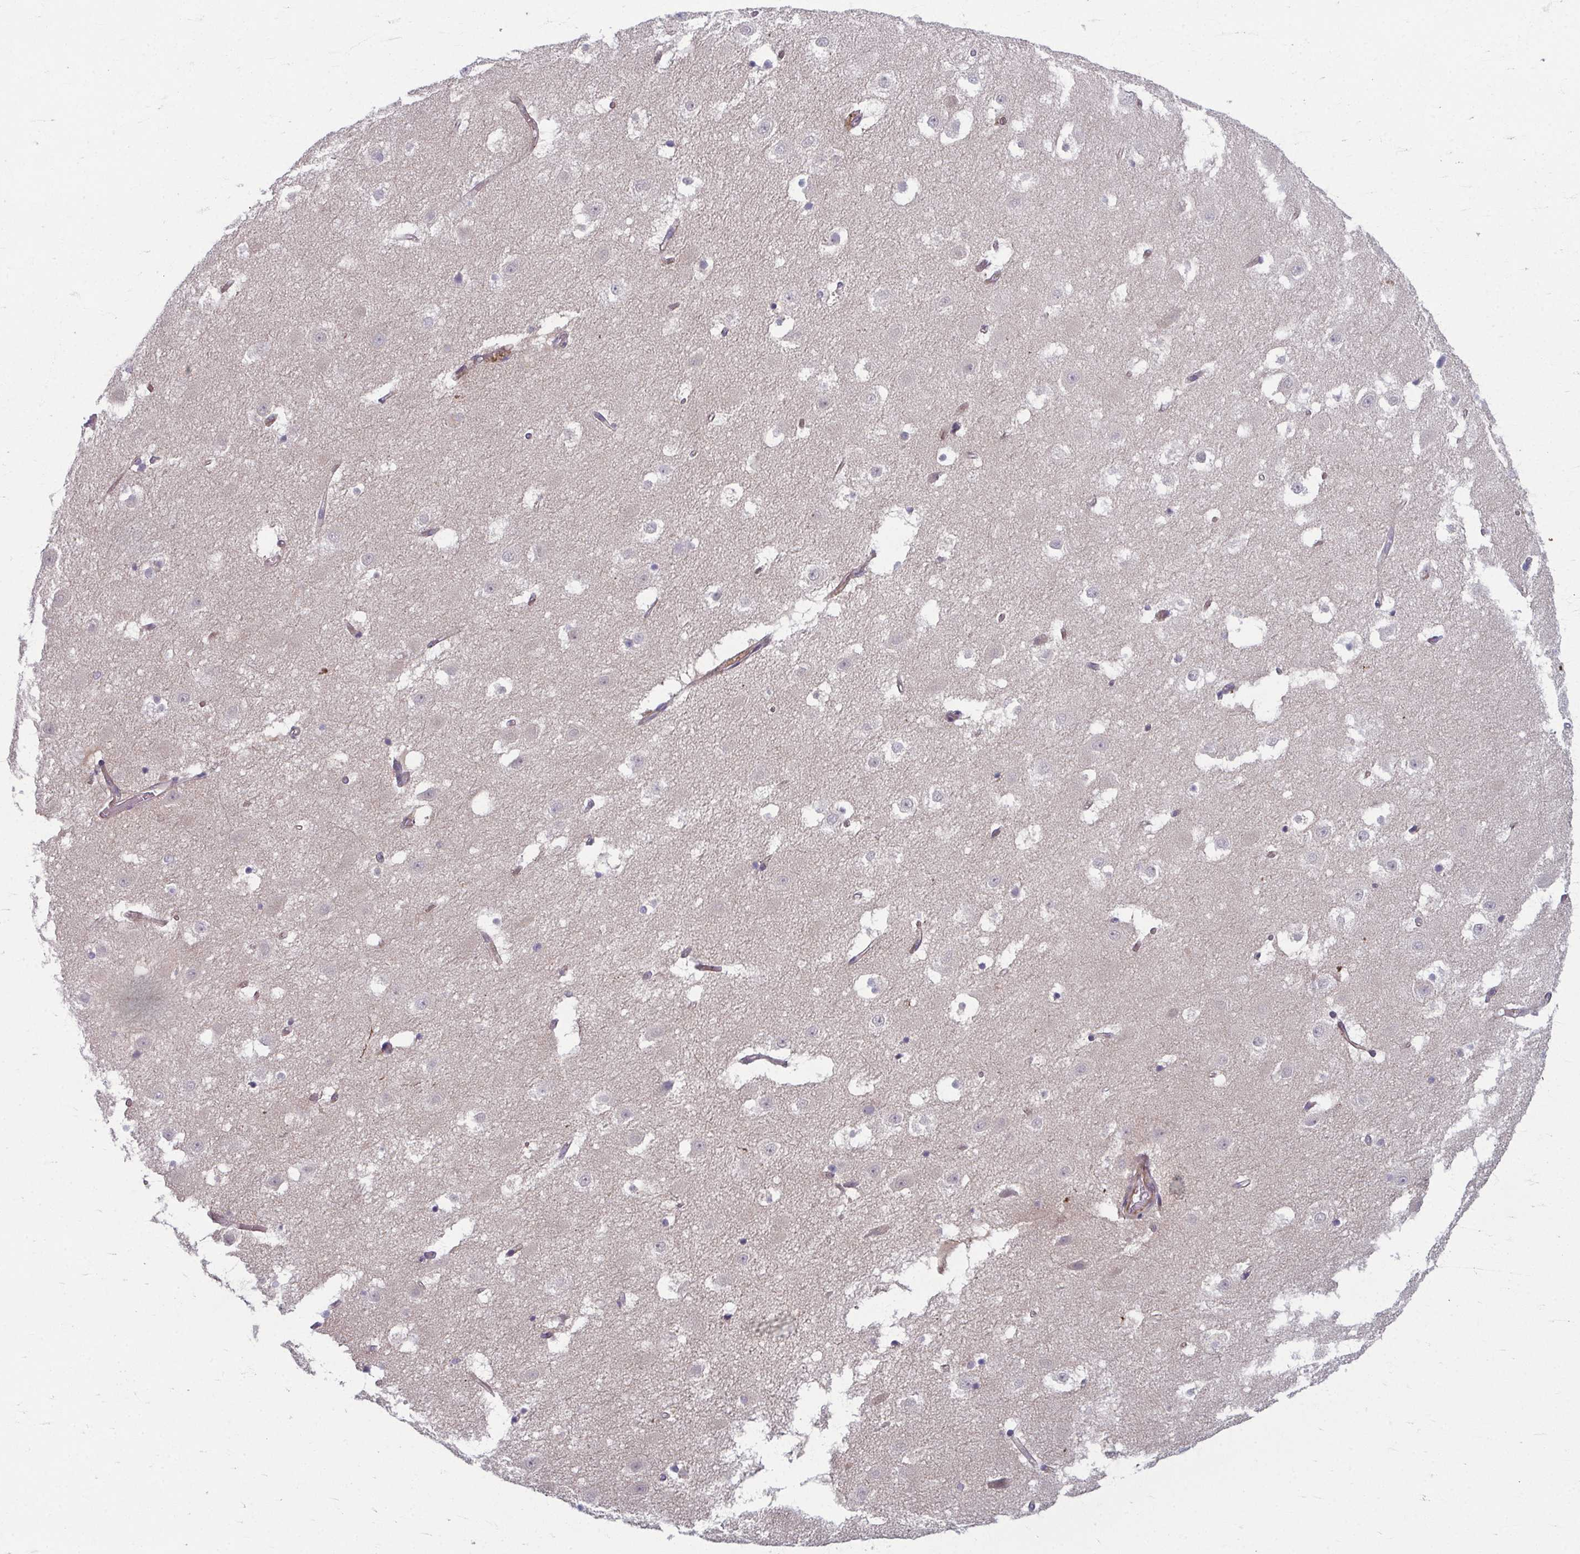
{"staining": {"intensity": "negative", "quantity": "none", "location": "none"}, "tissue": "hippocampus", "cell_type": "Glial cells", "image_type": "normal", "snomed": [{"axis": "morphology", "description": "Normal tissue, NOS"}, {"axis": "topography", "description": "Hippocampus"}], "caption": "This is an immunohistochemistry (IHC) micrograph of unremarkable human hippocampus. There is no staining in glial cells.", "gene": "EID2B", "patient": {"sex": "female", "age": 52}}